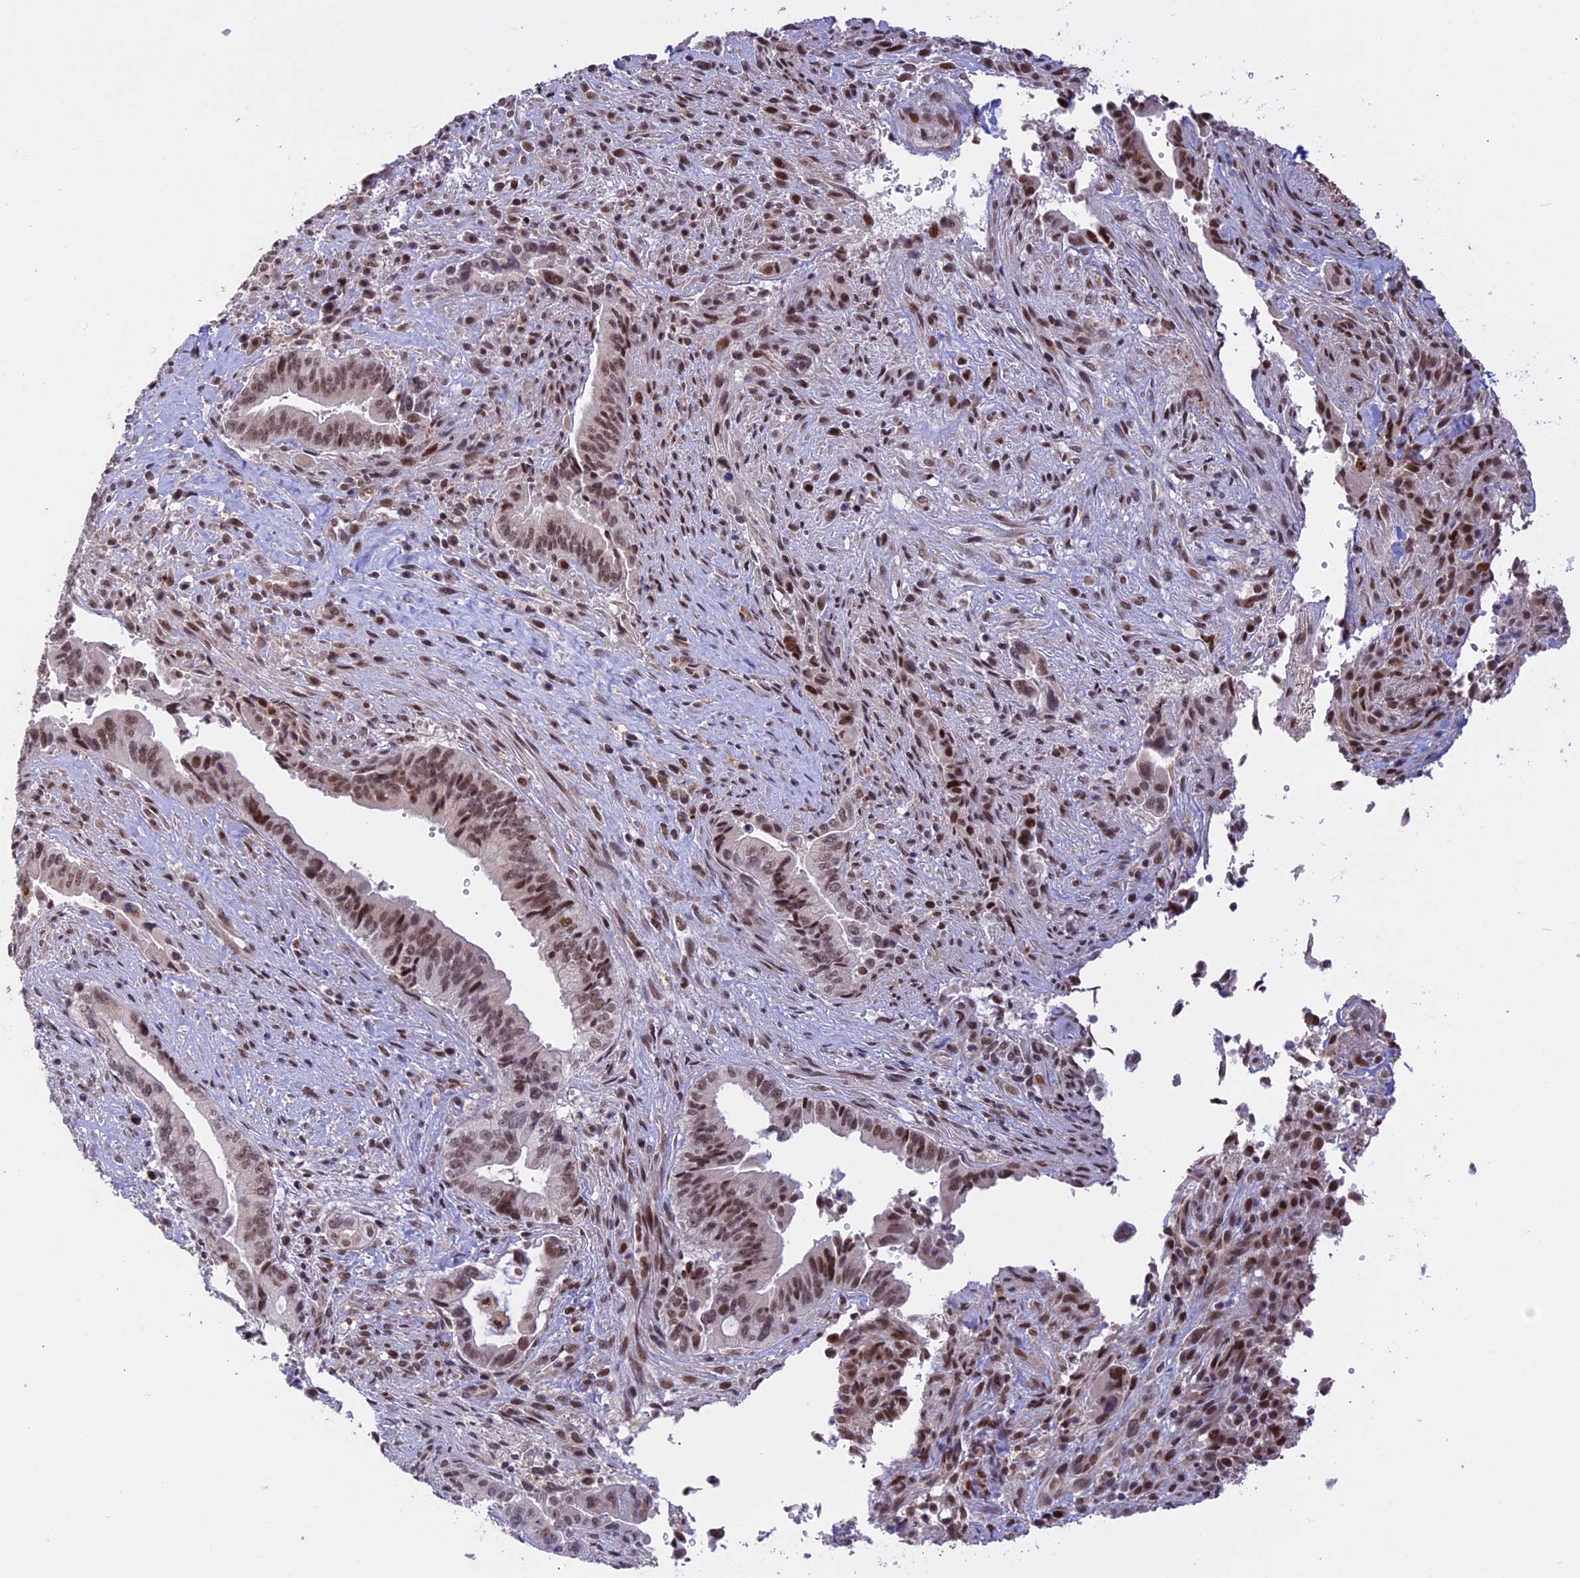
{"staining": {"intensity": "moderate", "quantity": ">75%", "location": "nuclear"}, "tissue": "pancreatic cancer", "cell_type": "Tumor cells", "image_type": "cancer", "snomed": [{"axis": "morphology", "description": "Adenocarcinoma, NOS"}, {"axis": "topography", "description": "Pancreas"}], "caption": "Immunohistochemistry (IHC) of adenocarcinoma (pancreatic) exhibits medium levels of moderate nuclear staining in about >75% of tumor cells.", "gene": "POLR2C", "patient": {"sex": "male", "age": 70}}